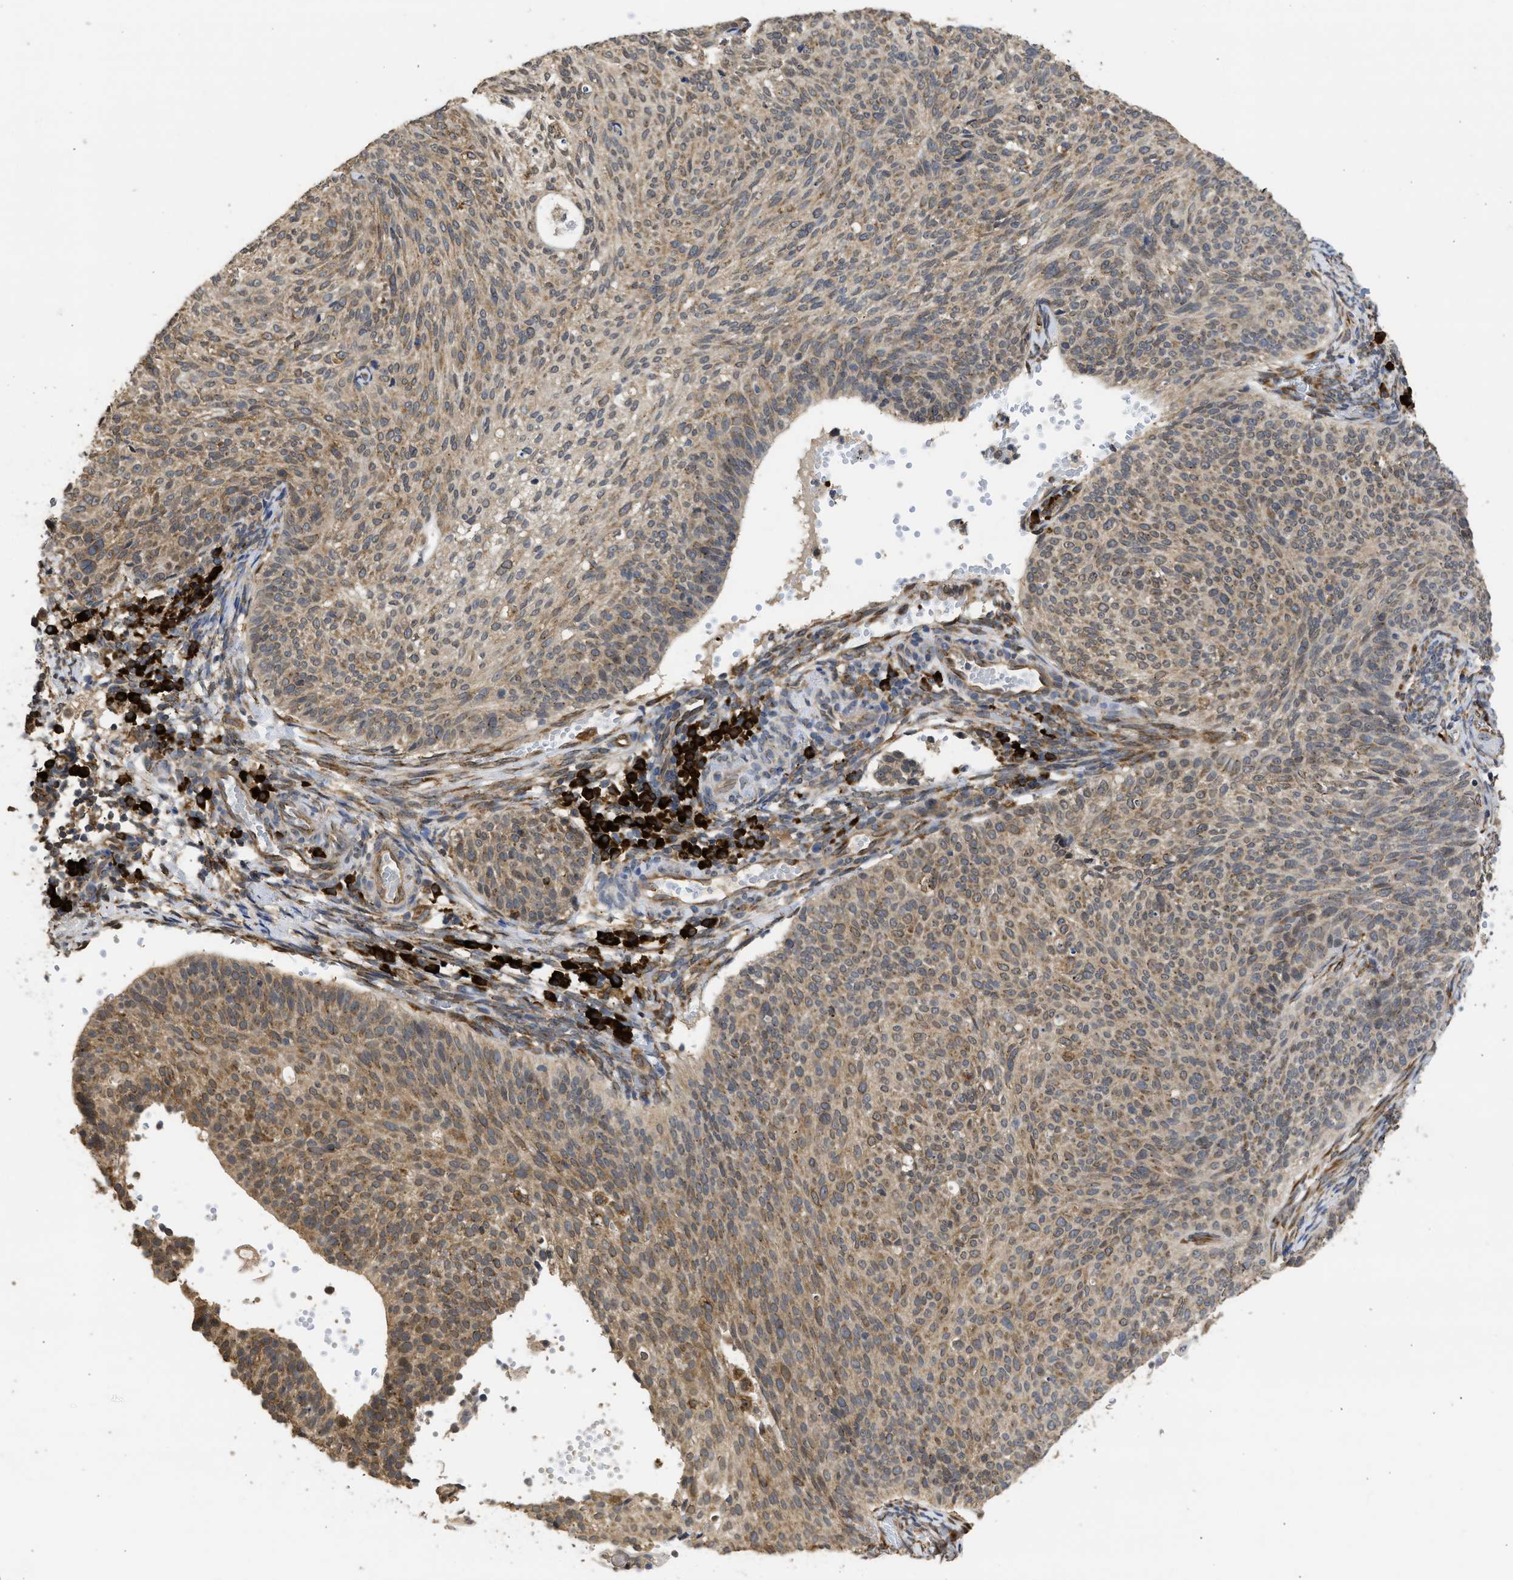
{"staining": {"intensity": "weak", "quantity": ">75%", "location": "cytoplasmic/membranous"}, "tissue": "cervical cancer", "cell_type": "Tumor cells", "image_type": "cancer", "snomed": [{"axis": "morphology", "description": "Squamous cell carcinoma, NOS"}, {"axis": "topography", "description": "Cervix"}], "caption": "The immunohistochemical stain shows weak cytoplasmic/membranous staining in tumor cells of cervical cancer (squamous cell carcinoma) tissue.", "gene": "DNAJC1", "patient": {"sex": "female", "age": 70}}